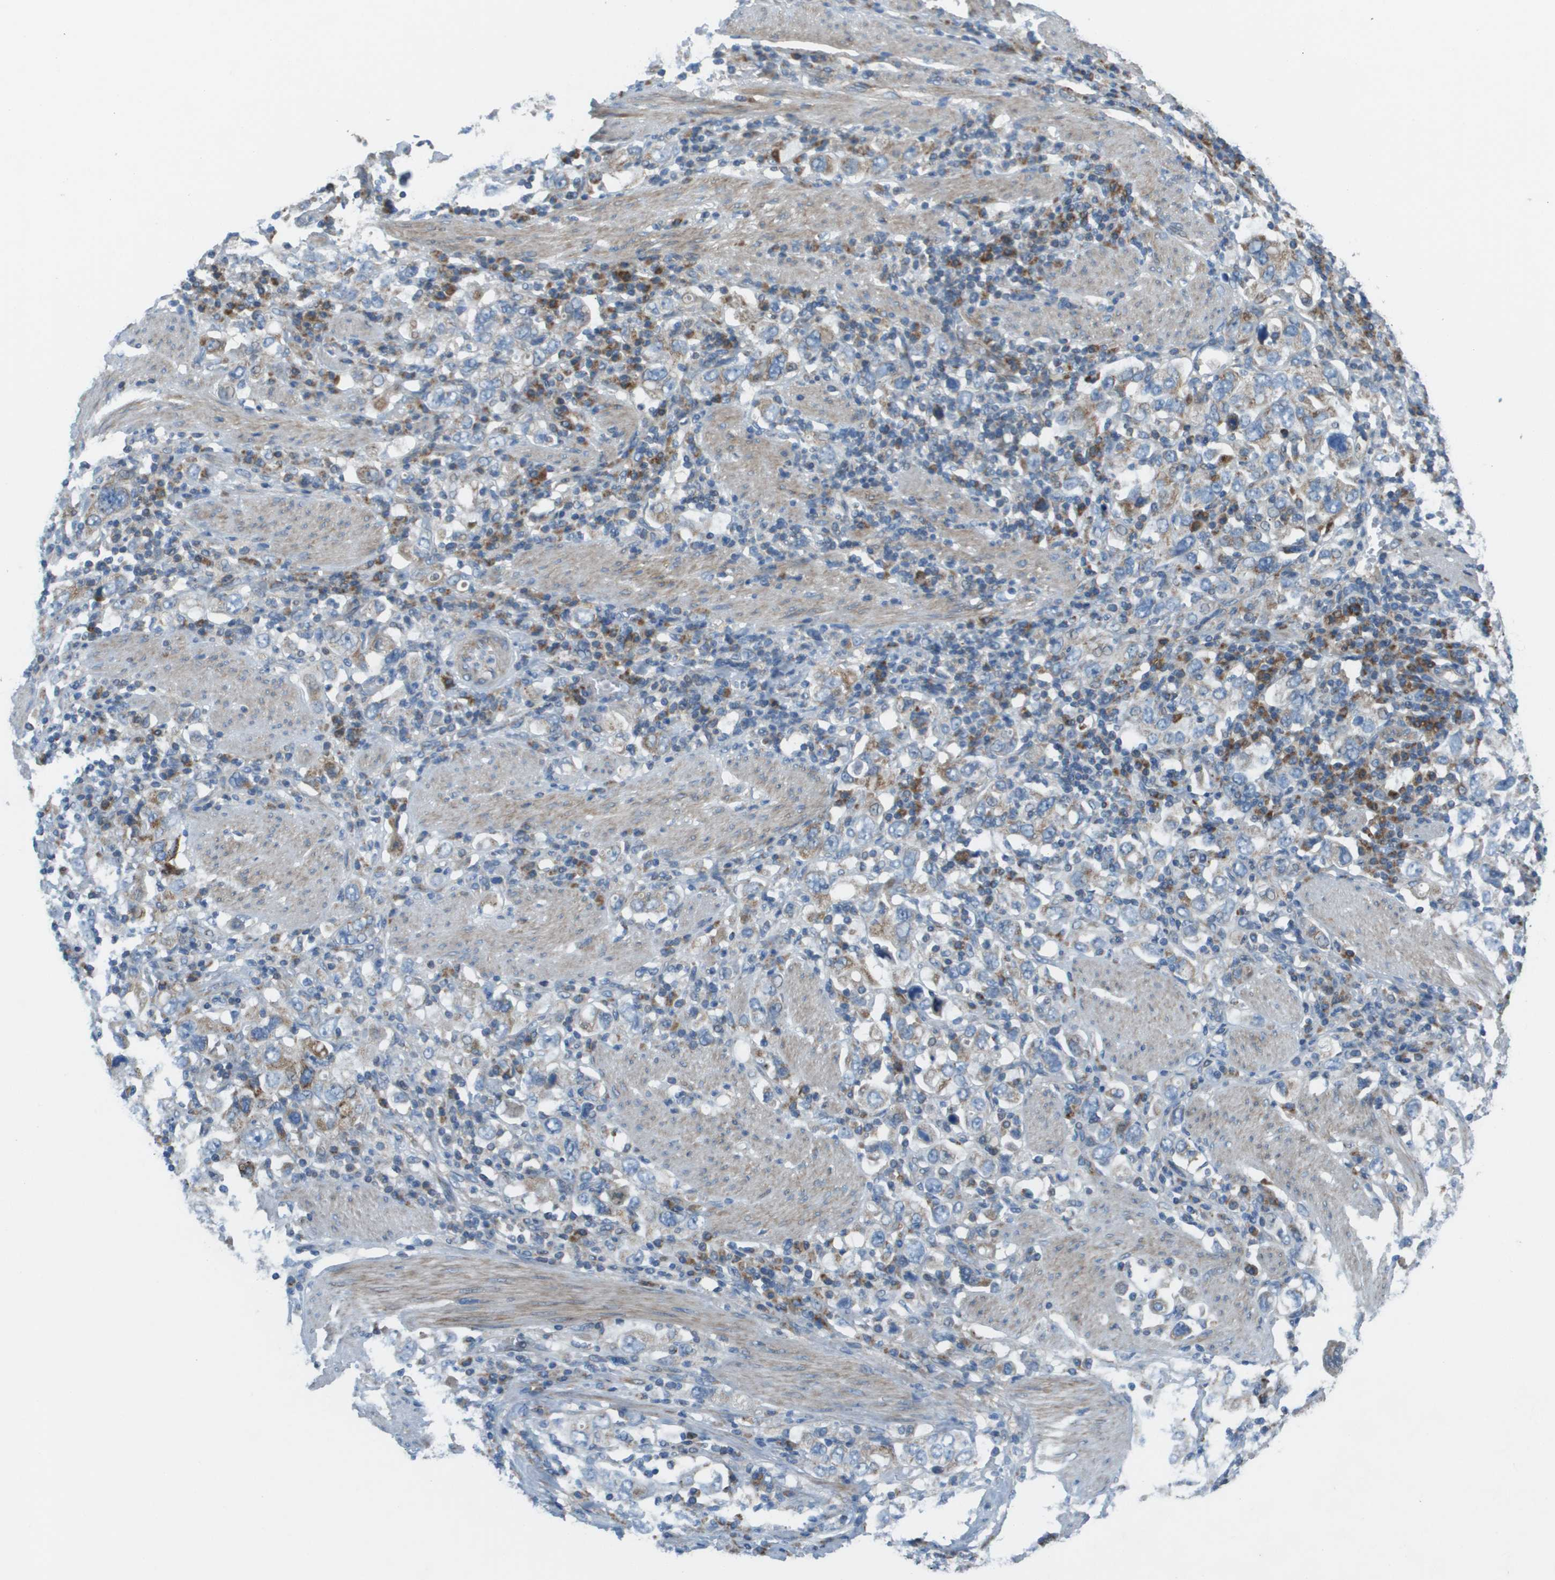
{"staining": {"intensity": "weak", "quantity": "<25%", "location": "cytoplasmic/membranous"}, "tissue": "stomach cancer", "cell_type": "Tumor cells", "image_type": "cancer", "snomed": [{"axis": "morphology", "description": "Adenocarcinoma, NOS"}, {"axis": "topography", "description": "Stomach, upper"}], "caption": "High power microscopy histopathology image of an immunohistochemistry photomicrograph of stomach cancer, revealing no significant expression in tumor cells.", "gene": "GALNT6", "patient": {"sex": "male", "age": 62}}